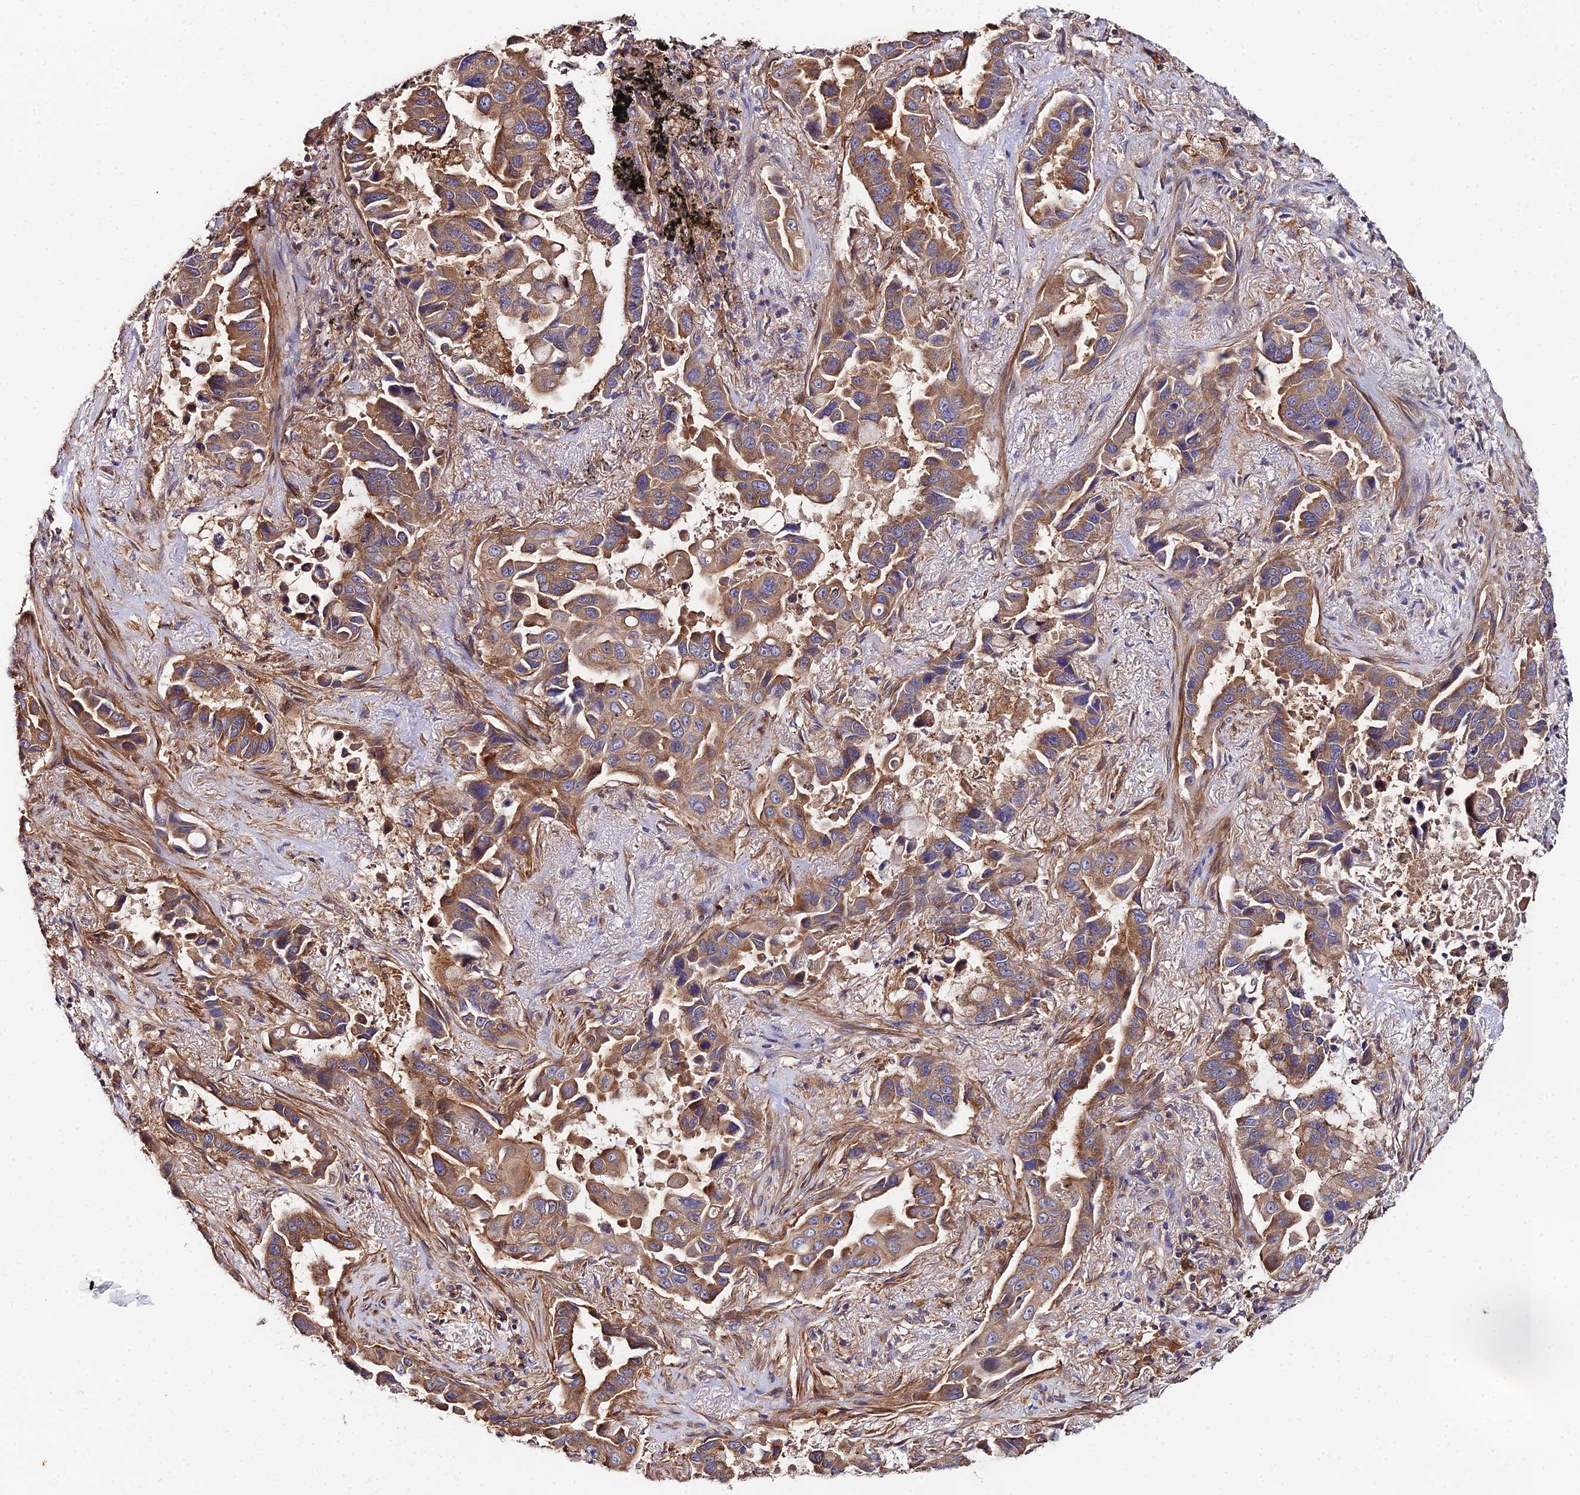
{"staining": {"intensity": "moderate", "quantity": ">75%", "location": "cytoplasmic/membranous"}, "tissue": "lung cancer", "cell_type": "Tumor cells", "image_type": "cancer", "snomed": [{"axis": "morphology", "description": "Adenocarcinoma, NOS"}, {"axis": "topography", "description": "Lung"}], "caption": "Immunohistochemical staining of adenocarcinoma (lung) displays moderate cytoplasmic/membranous protein expression in about >75% of tumor cells.", "gene": "GNG5B", "patient": {"sex": "male", "age": 64}}